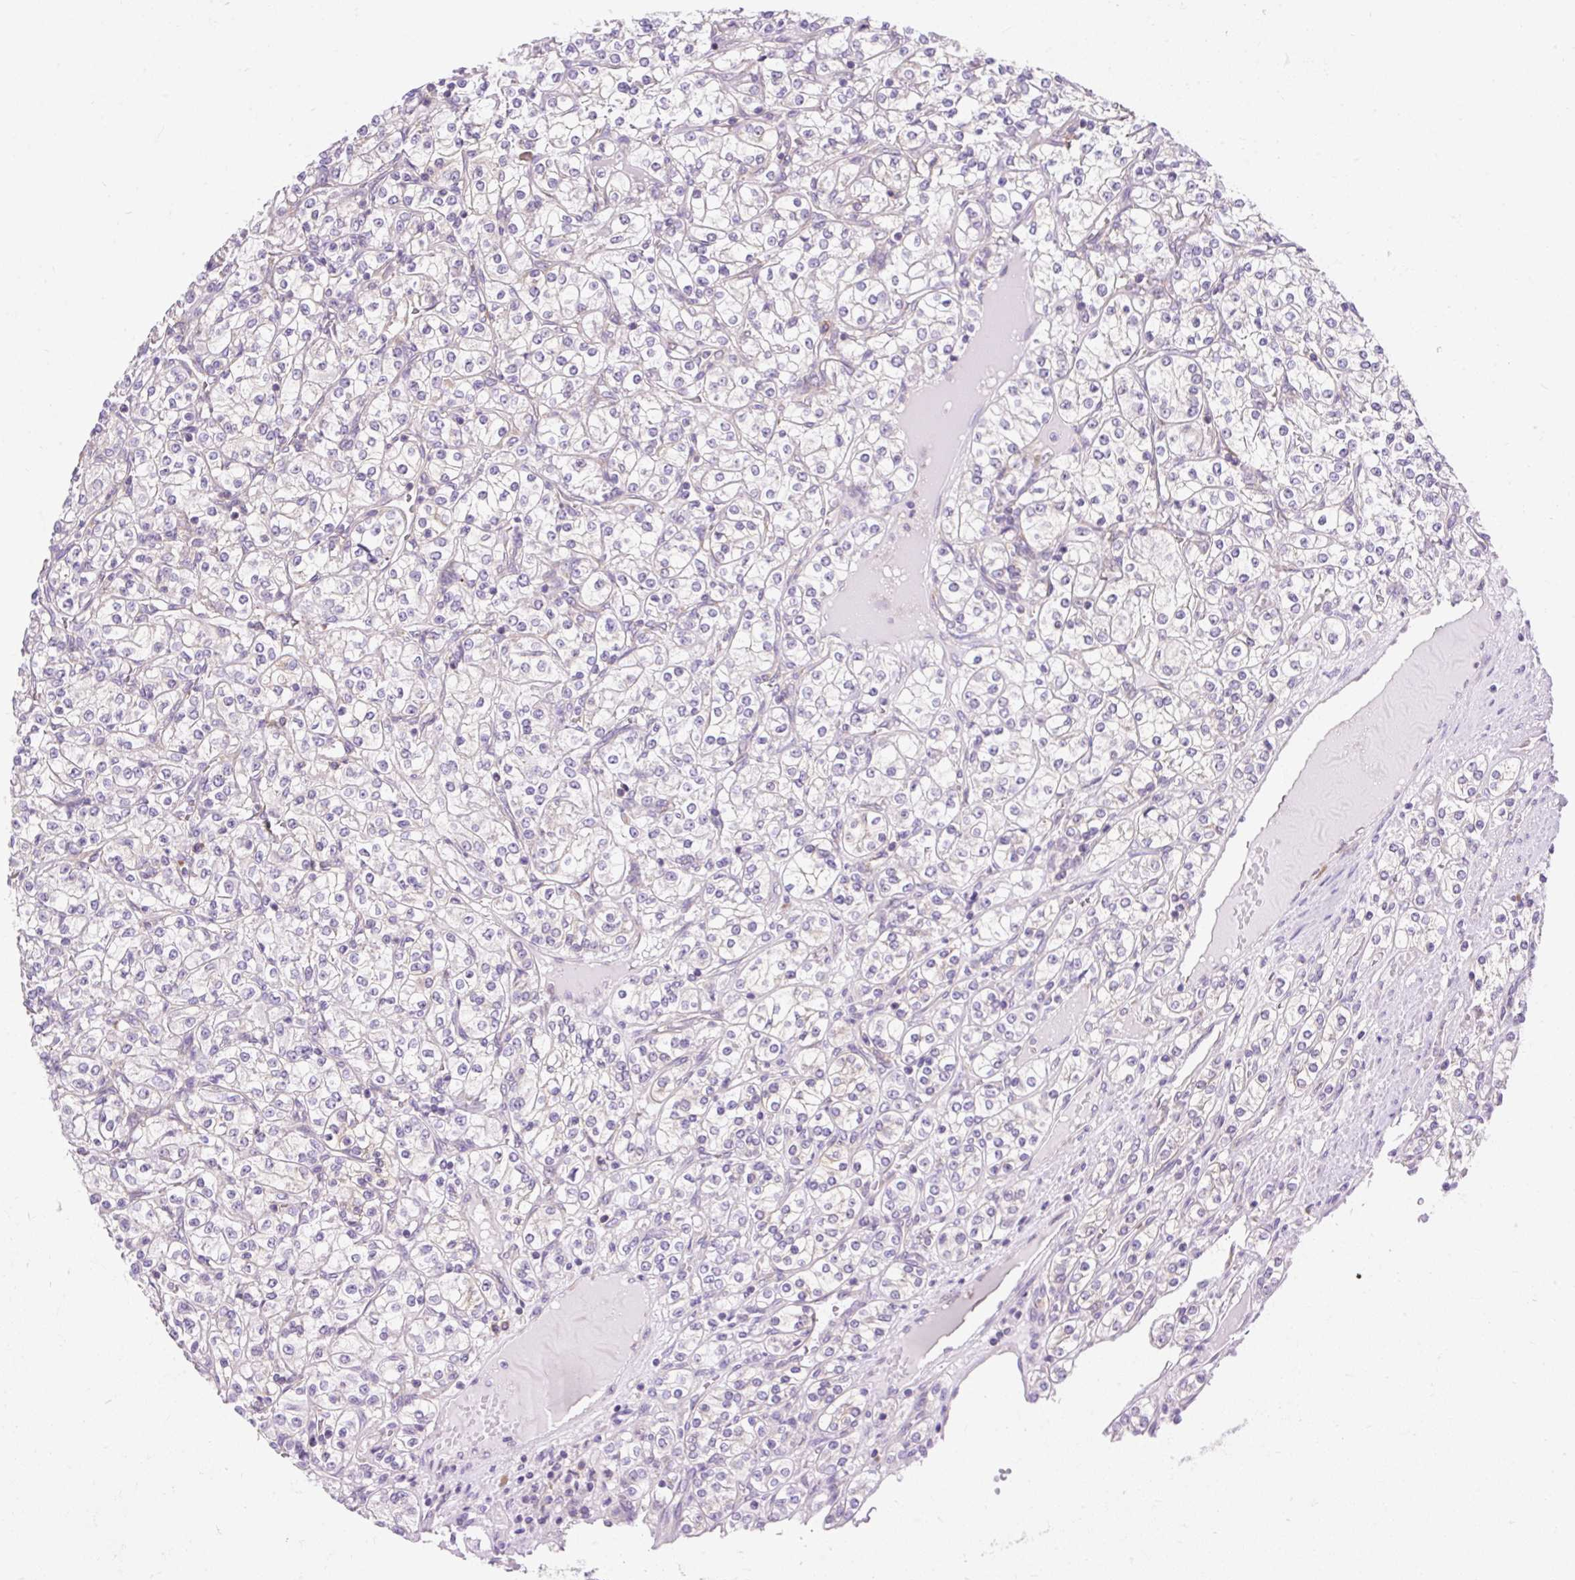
{"staining": {"intensity": "negative", "quantity": "none", "location": "none"}, "tissue": "renal cancer", "cell_type": "Tumor cells", "image_type": "cancer", "snomed": [{"axis": "morphology", "description": "Adenocarcinoma, NOS"}, {"axis": "topography", "description": "Kidney"}], "caption": "This is an immunohistochemistry (IHC) photomicrograph of human renal cancer (adenocarcinoma). There is no expression in tumor cells.", "gene": "GPR45", "patient": {"sex": "male", "age": 77}}